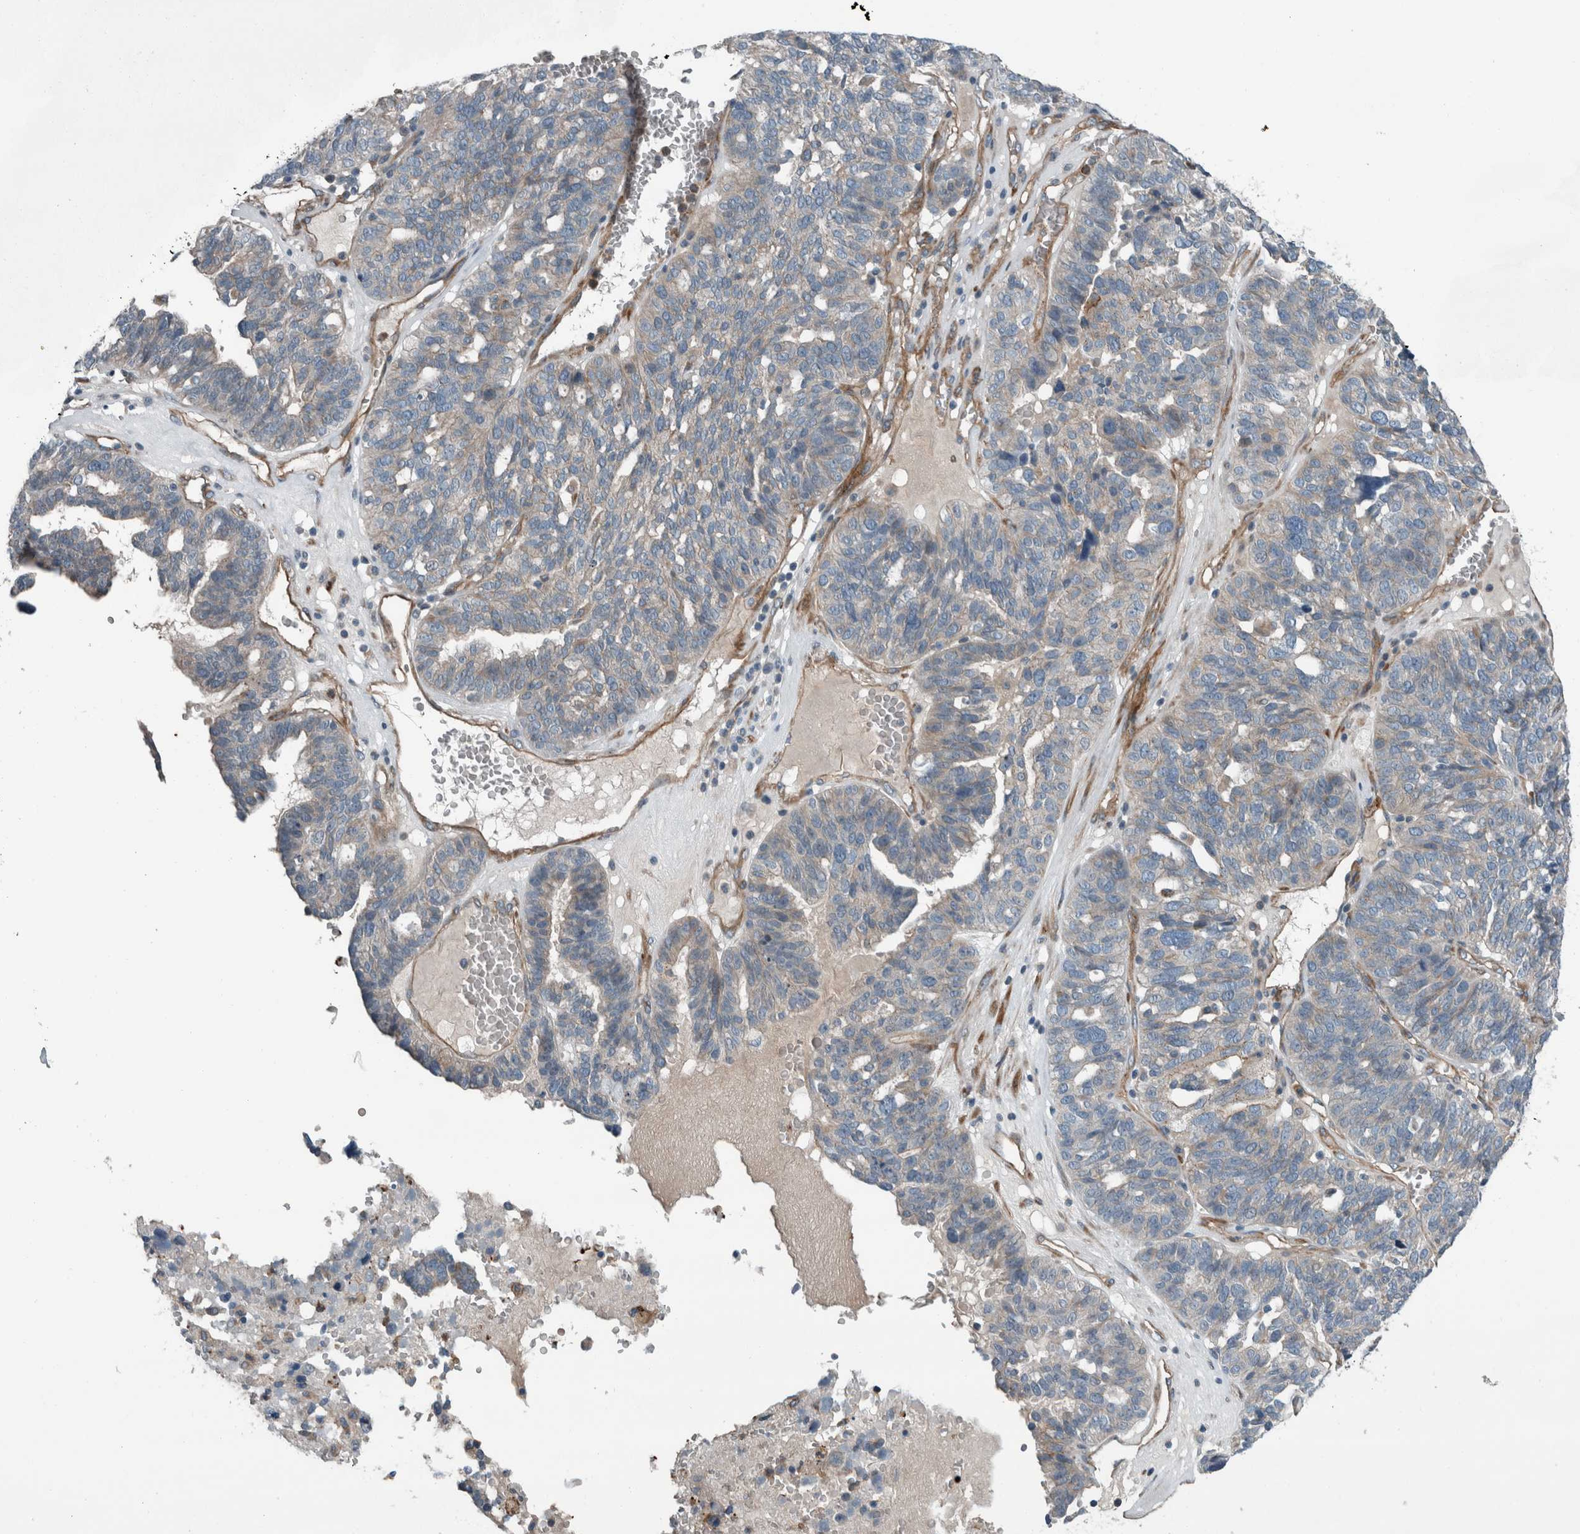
{"staining": {"intensity": "weak", "quantity": "25%-75%", "location": "cytoplasmic/membranous"}, "tissue": "ovarian cancer", "cell_type": "Tumor cells", "image_type": "cancer", "snomed": [{"axis": "morphology", "description": "Cystadenocarcinoma, serous, NOS"}, {"axis": "topography", "description": "Ovary"}], "caption": "Immunohistochemical staining of human ovarian serous cystadenocarcinoma displays low levels of weak cytoplasmic/membranous protein expression in about 25%-75% of tumor cells.", "gene": "GLT8D2", "patient": {"sex": "female", "age": 59}}